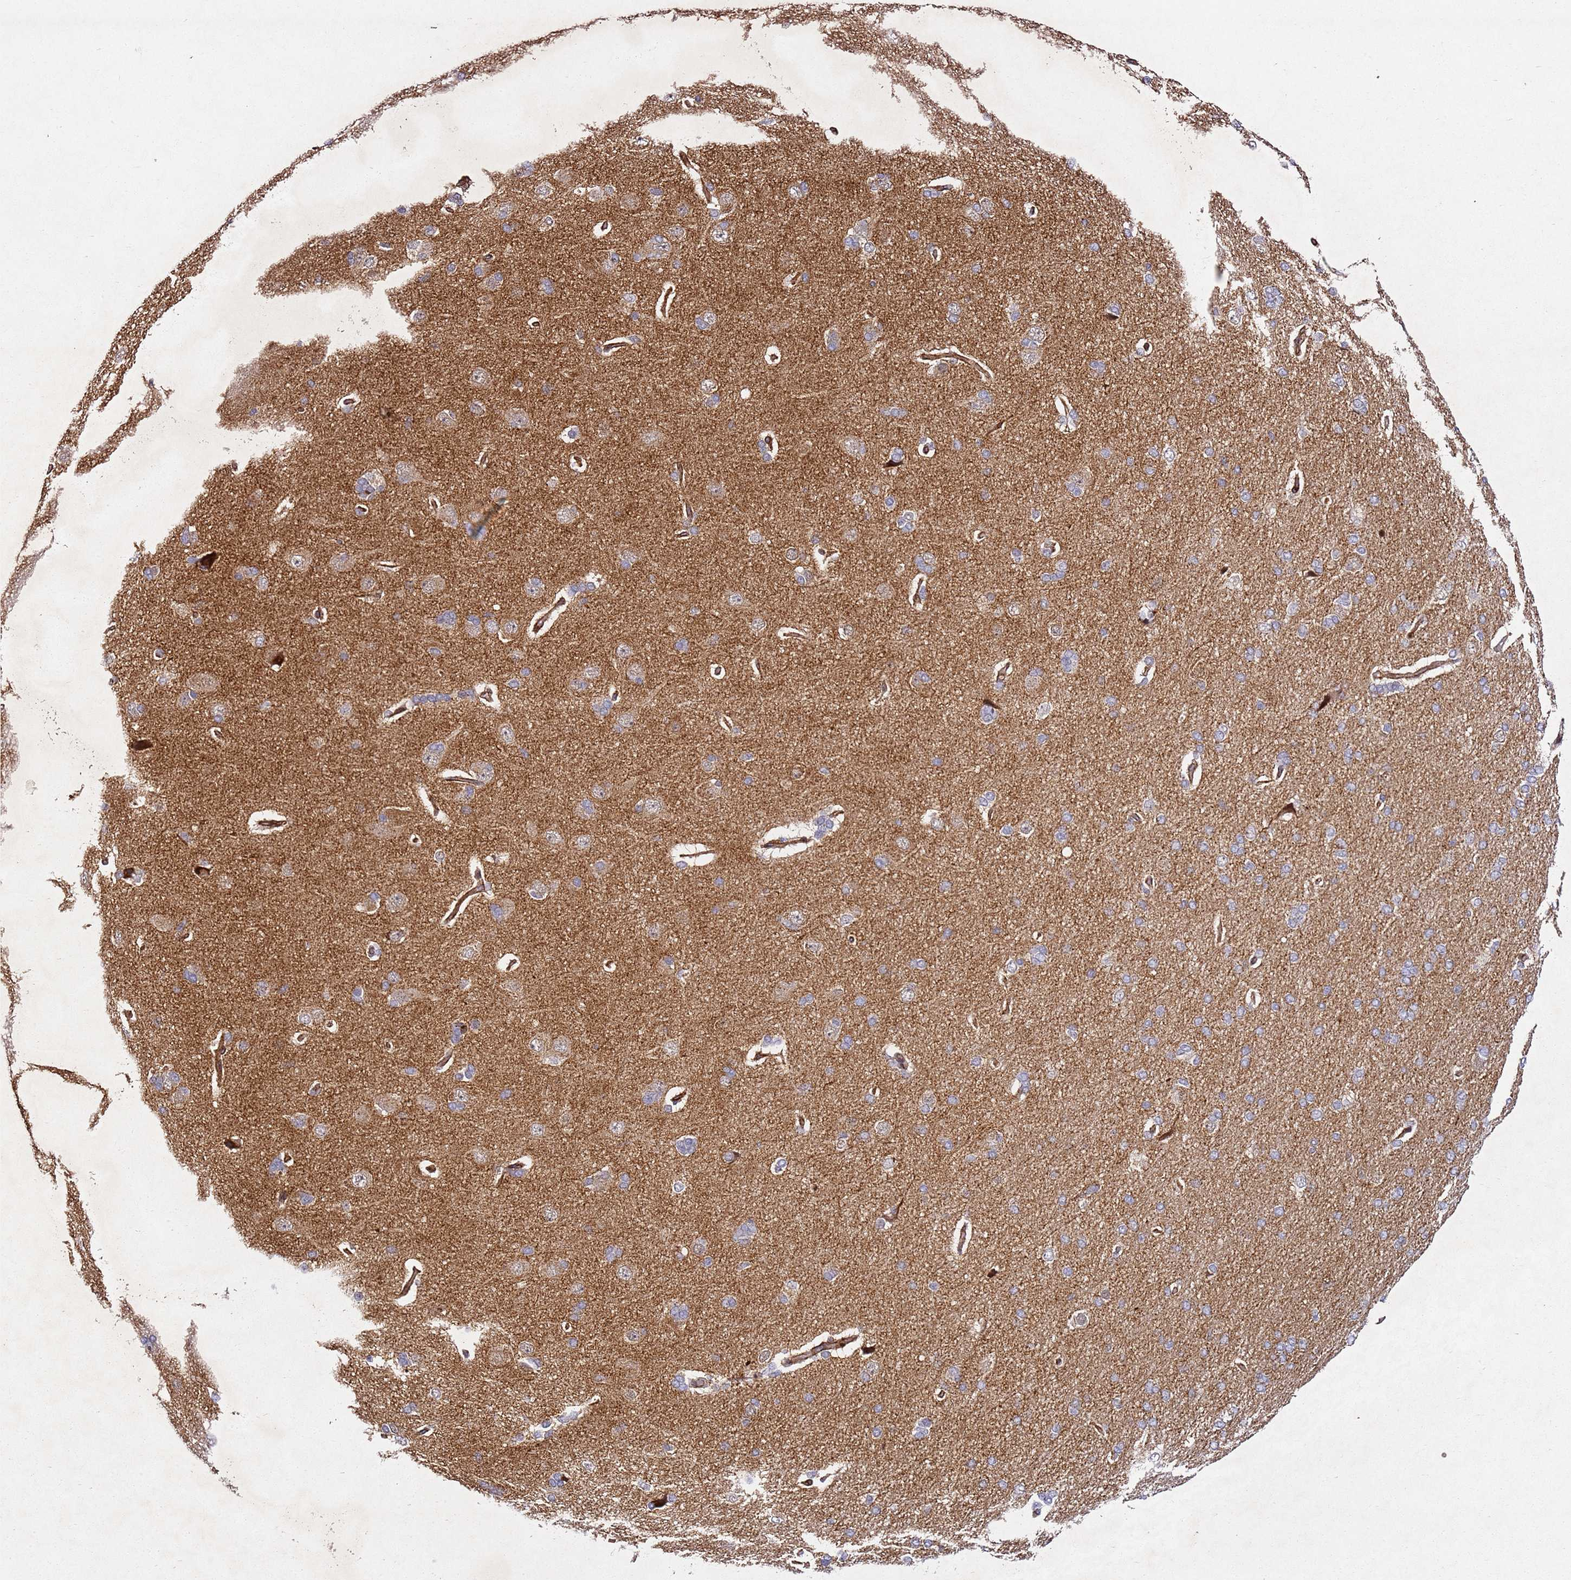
{"staining": {"intensity": "moderate", "quantity": ">75%", "location": "cytoplasmic/membranous"}, "tissue": "cerebral cortex", "cell_type": "Endothelial cells", "image_type": "normal", "snomed": [{"axis": "morphology", "description": "Normal tissue, NOS"}, {"axis": "topography", "description": "Cerebral cortex"}], "caption": "This histopathology image shows unremarkable cerebral cortex stained with immunohistochemistry (IHC) to label a protein in brown. The cytoplasmic/membranous of endothelial cells show moderate positivity for the protein. Nuclei are counter-stained blue.", "gene": "ZNF296", "patient": {"sex": "male", "age": 62}}